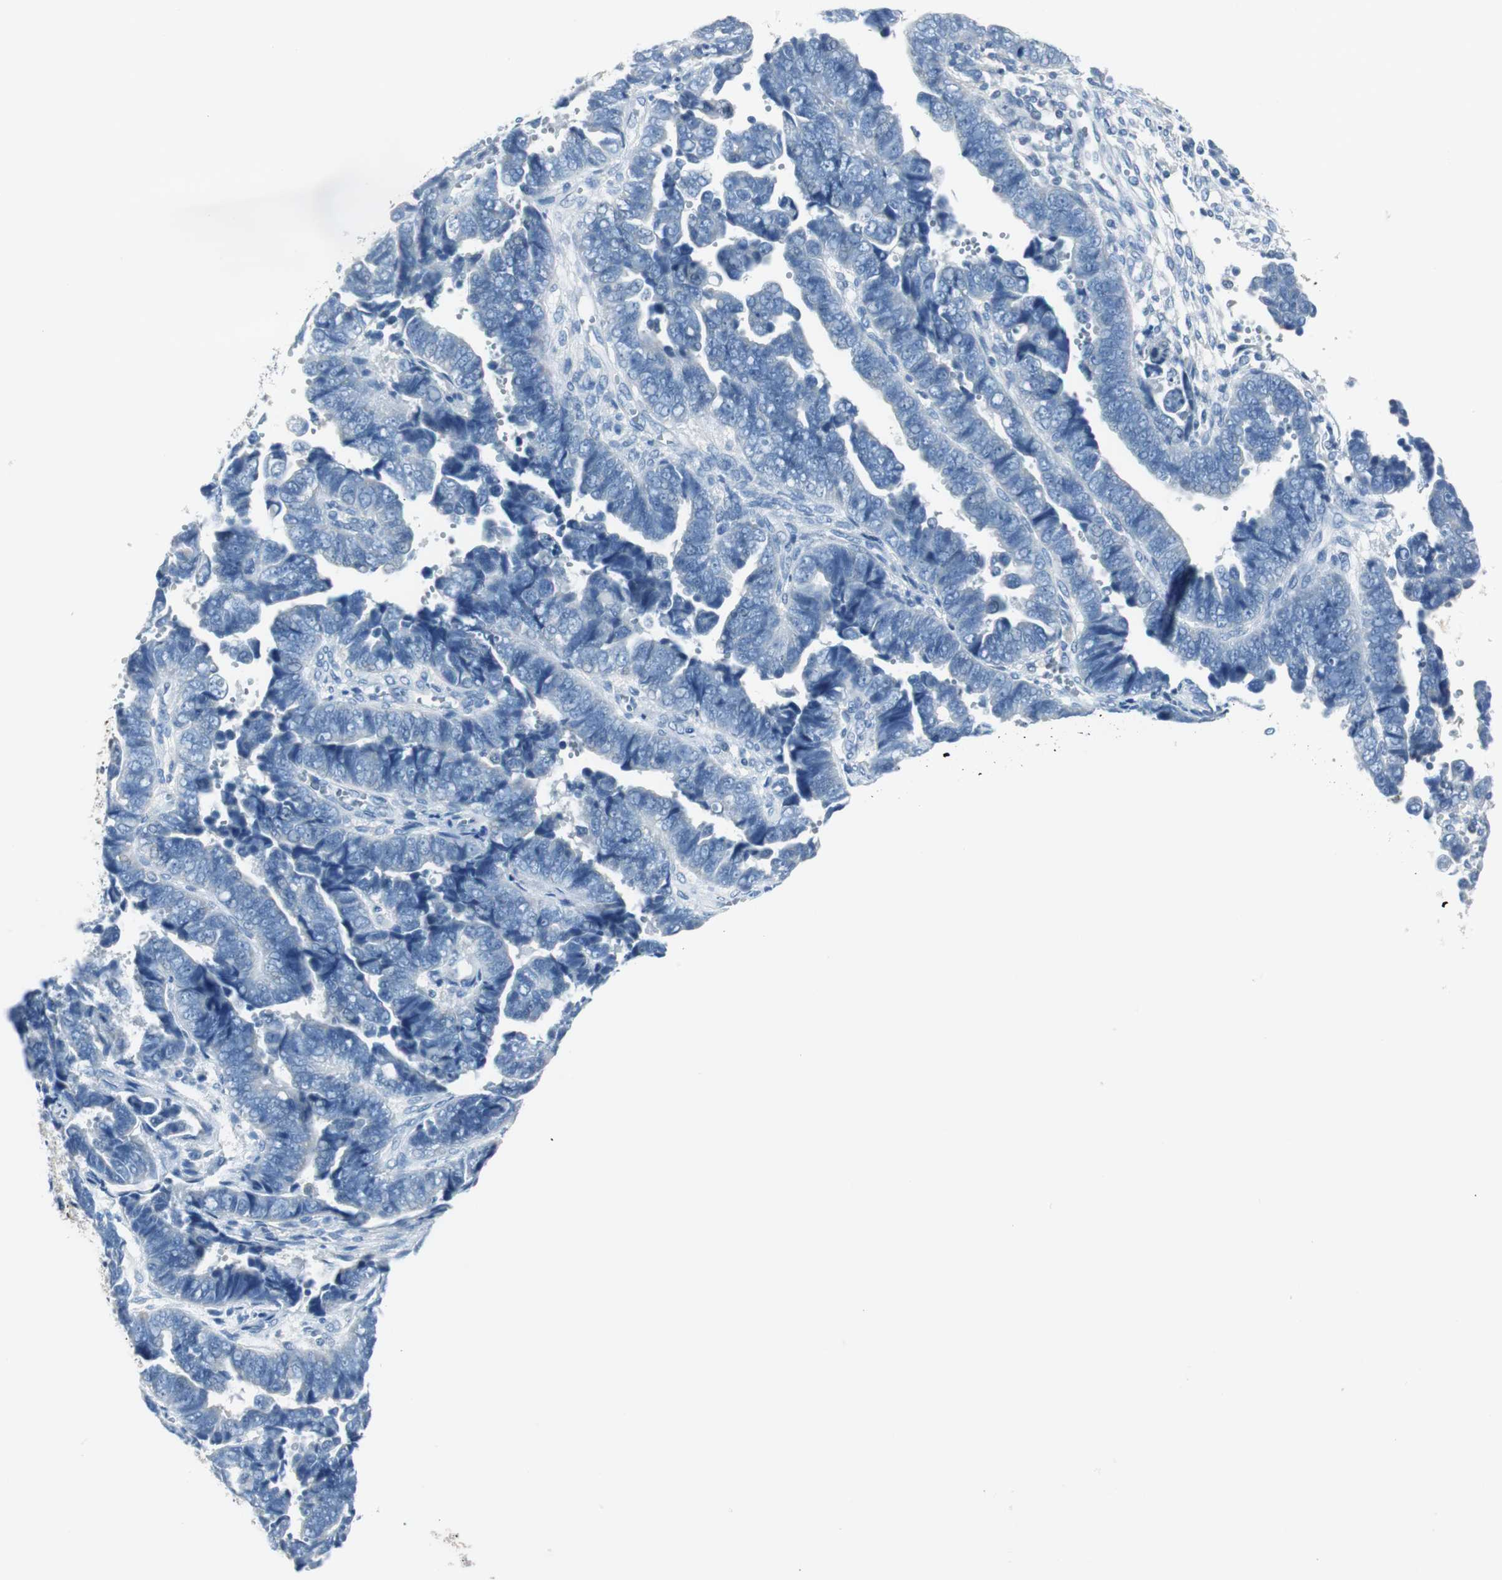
{"staining": {"intensity": "negative", "quantity": "none", "location": "none"}, "tissue": "endometrial cancer", "cell_type": "Tumor cells", "image_type": "cancer", "snomed": [{"axis": "morphology", "description": "Adenocarcinoma, NOS"}, {"axis": "topography", "description": "Endometrium"}], "caption": "Endometrial cancer was stained to show a protein in brown. There is no significant staining in tumor cells. (DAB immunohistochemistry (IHC) visualized using brightfield microscopy, high magnification).", "gene": "FBP1", "patient": {"sex": "female", "age": 75}}